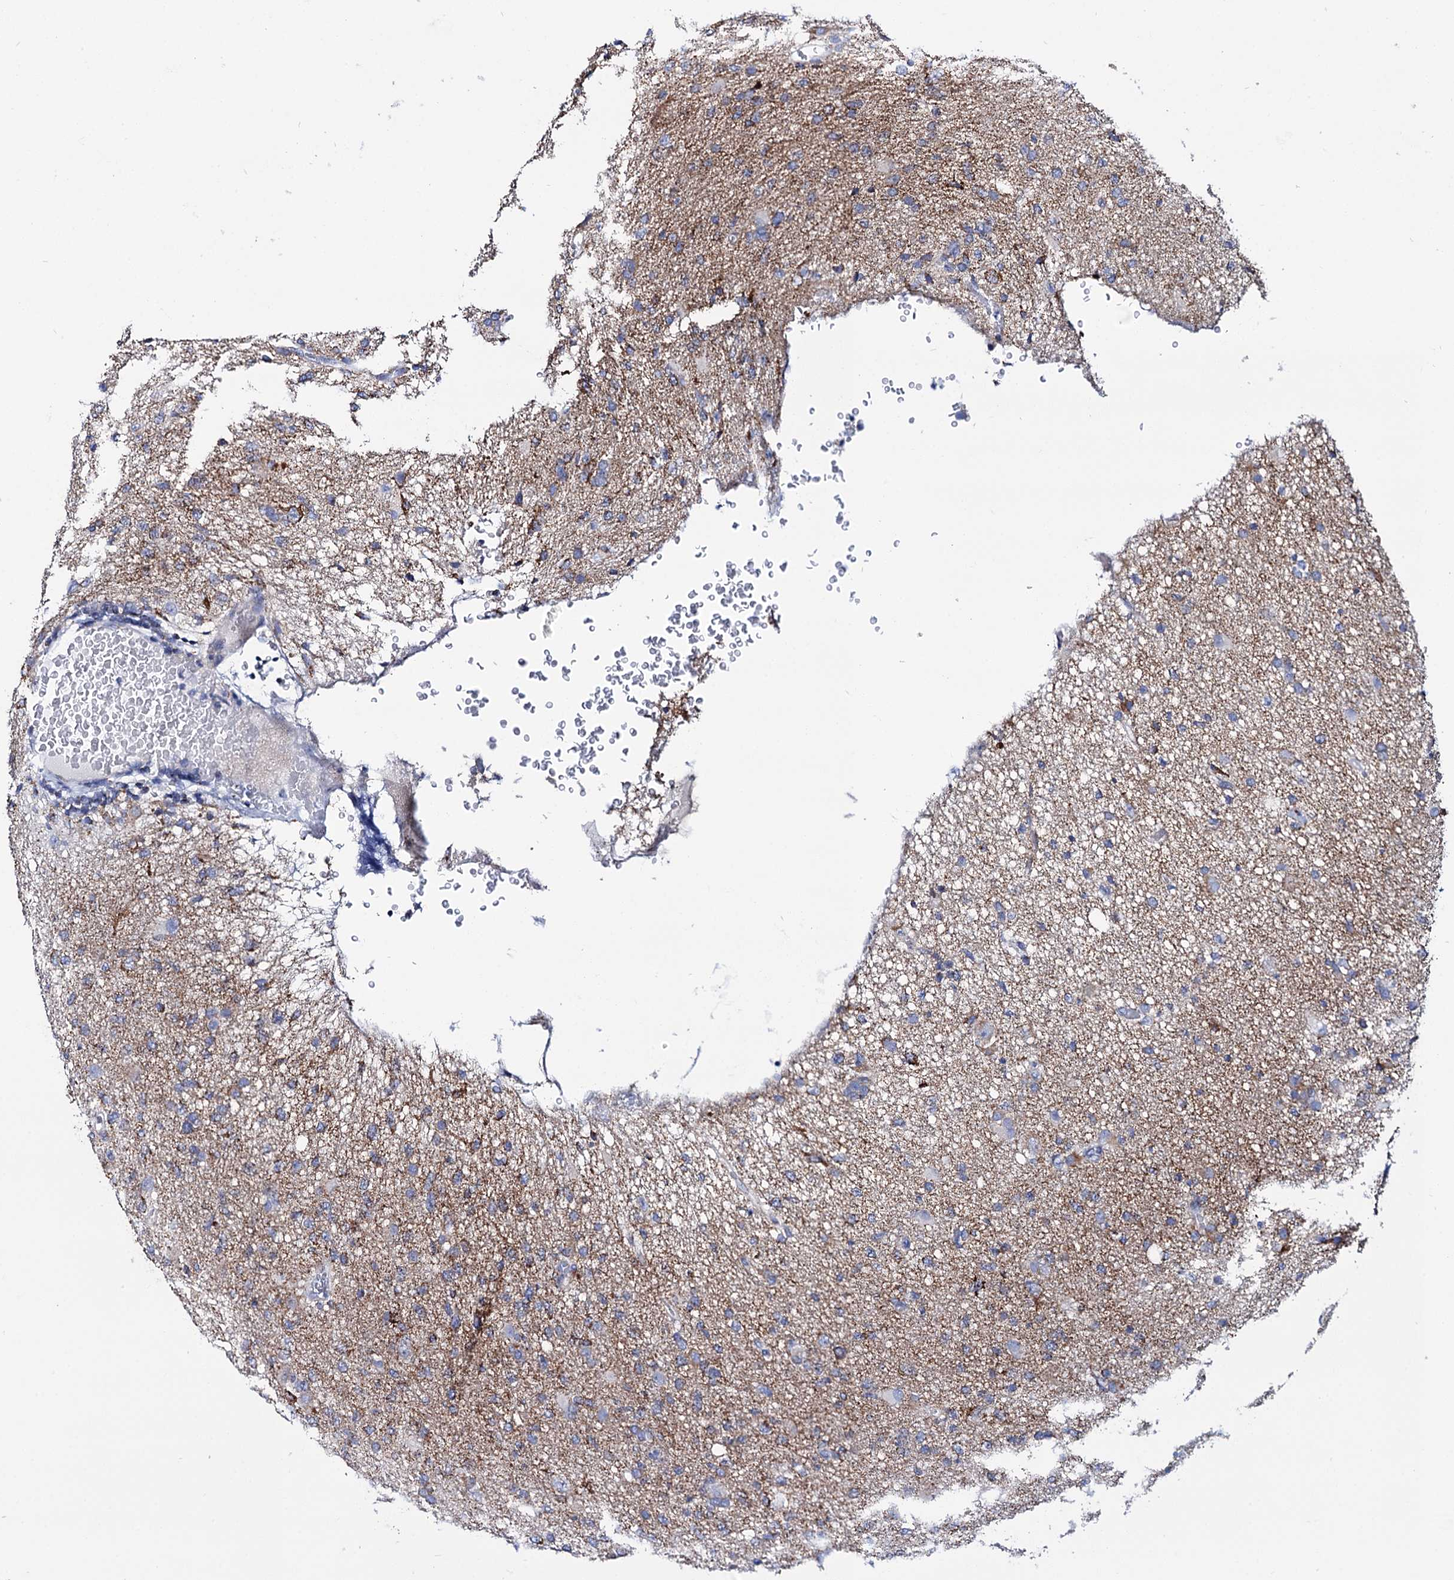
{"staining": {"intensity": "weak", "quantity": "25%-75%", "location": "cytoplasmic/membranous"}, "tissue": "glioma", "cell_type": "Tumor cells", "image_type": "cancer", "snomed": [{"axis": "morphology", "description": "Glioma, malignant, High grade"}, {"axis": "topography", "description": "Brain"}], "caption": "Glioma stained for a protein (brown) exhibits weak cytoplasmic/membranous positive positivity in about 25%-75% of tumor cells.", "gene": "UBASH3B", "patient": {"sex": "female", "age": 57}}